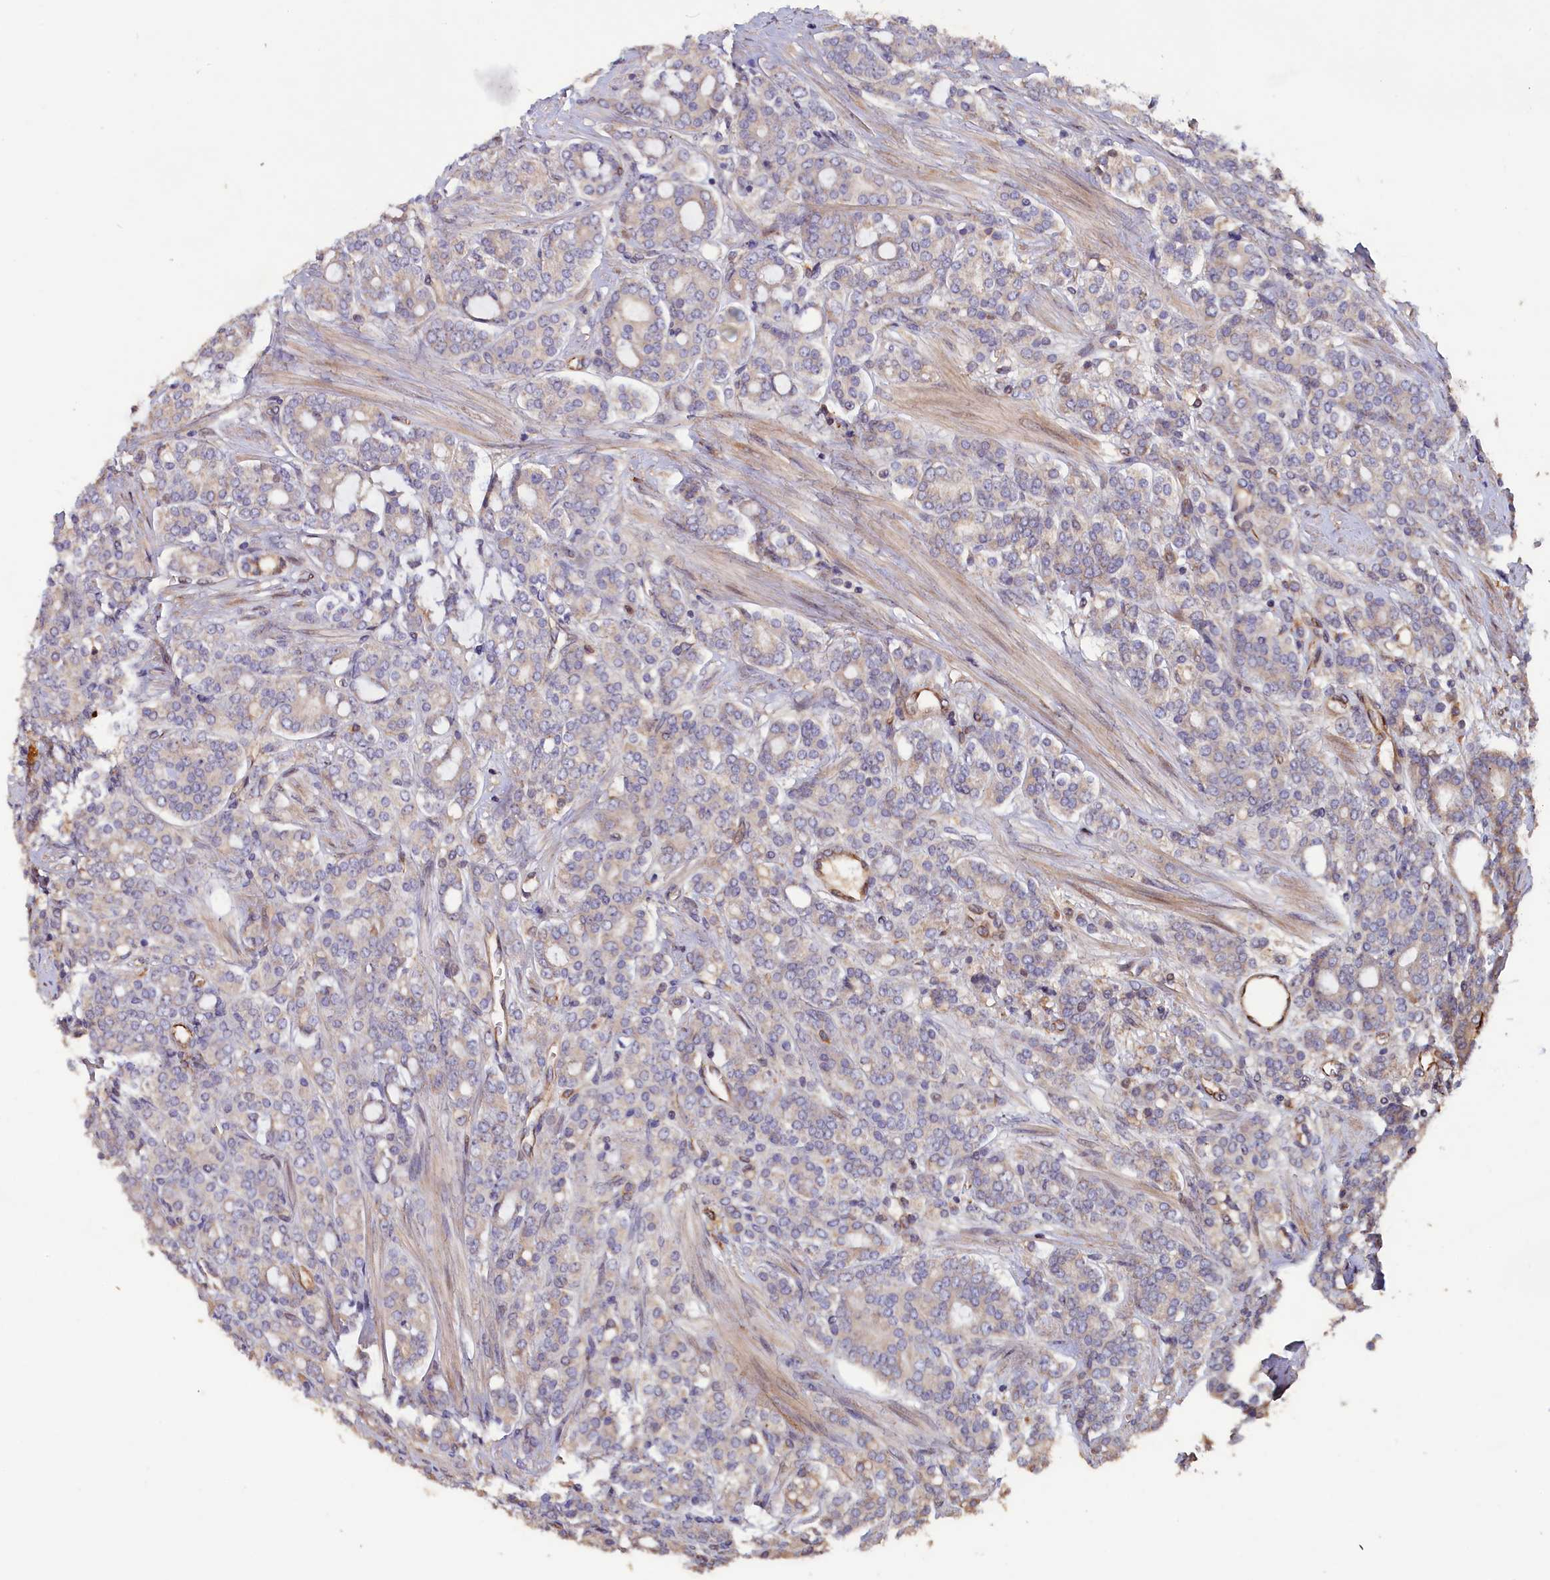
{"staining": {"intensity": "negative", "quantity": "none", "location": "none"}, "tissue": "prostate cancer", "cell_type": "Tumor cells", "image_type": "cancer", "snomed": [{"axis": "morphology", "description": "Adenocarcinoma, High grade"}, {"axis": "topography", "description": "Prostate"}], "caption": "A micrograph of human adenocarcinoma (high-grade) (prostate) is negative for staining in tumor cells.", "gene": "GREB1L", "patient": {"sex": "male", "age": 62}}